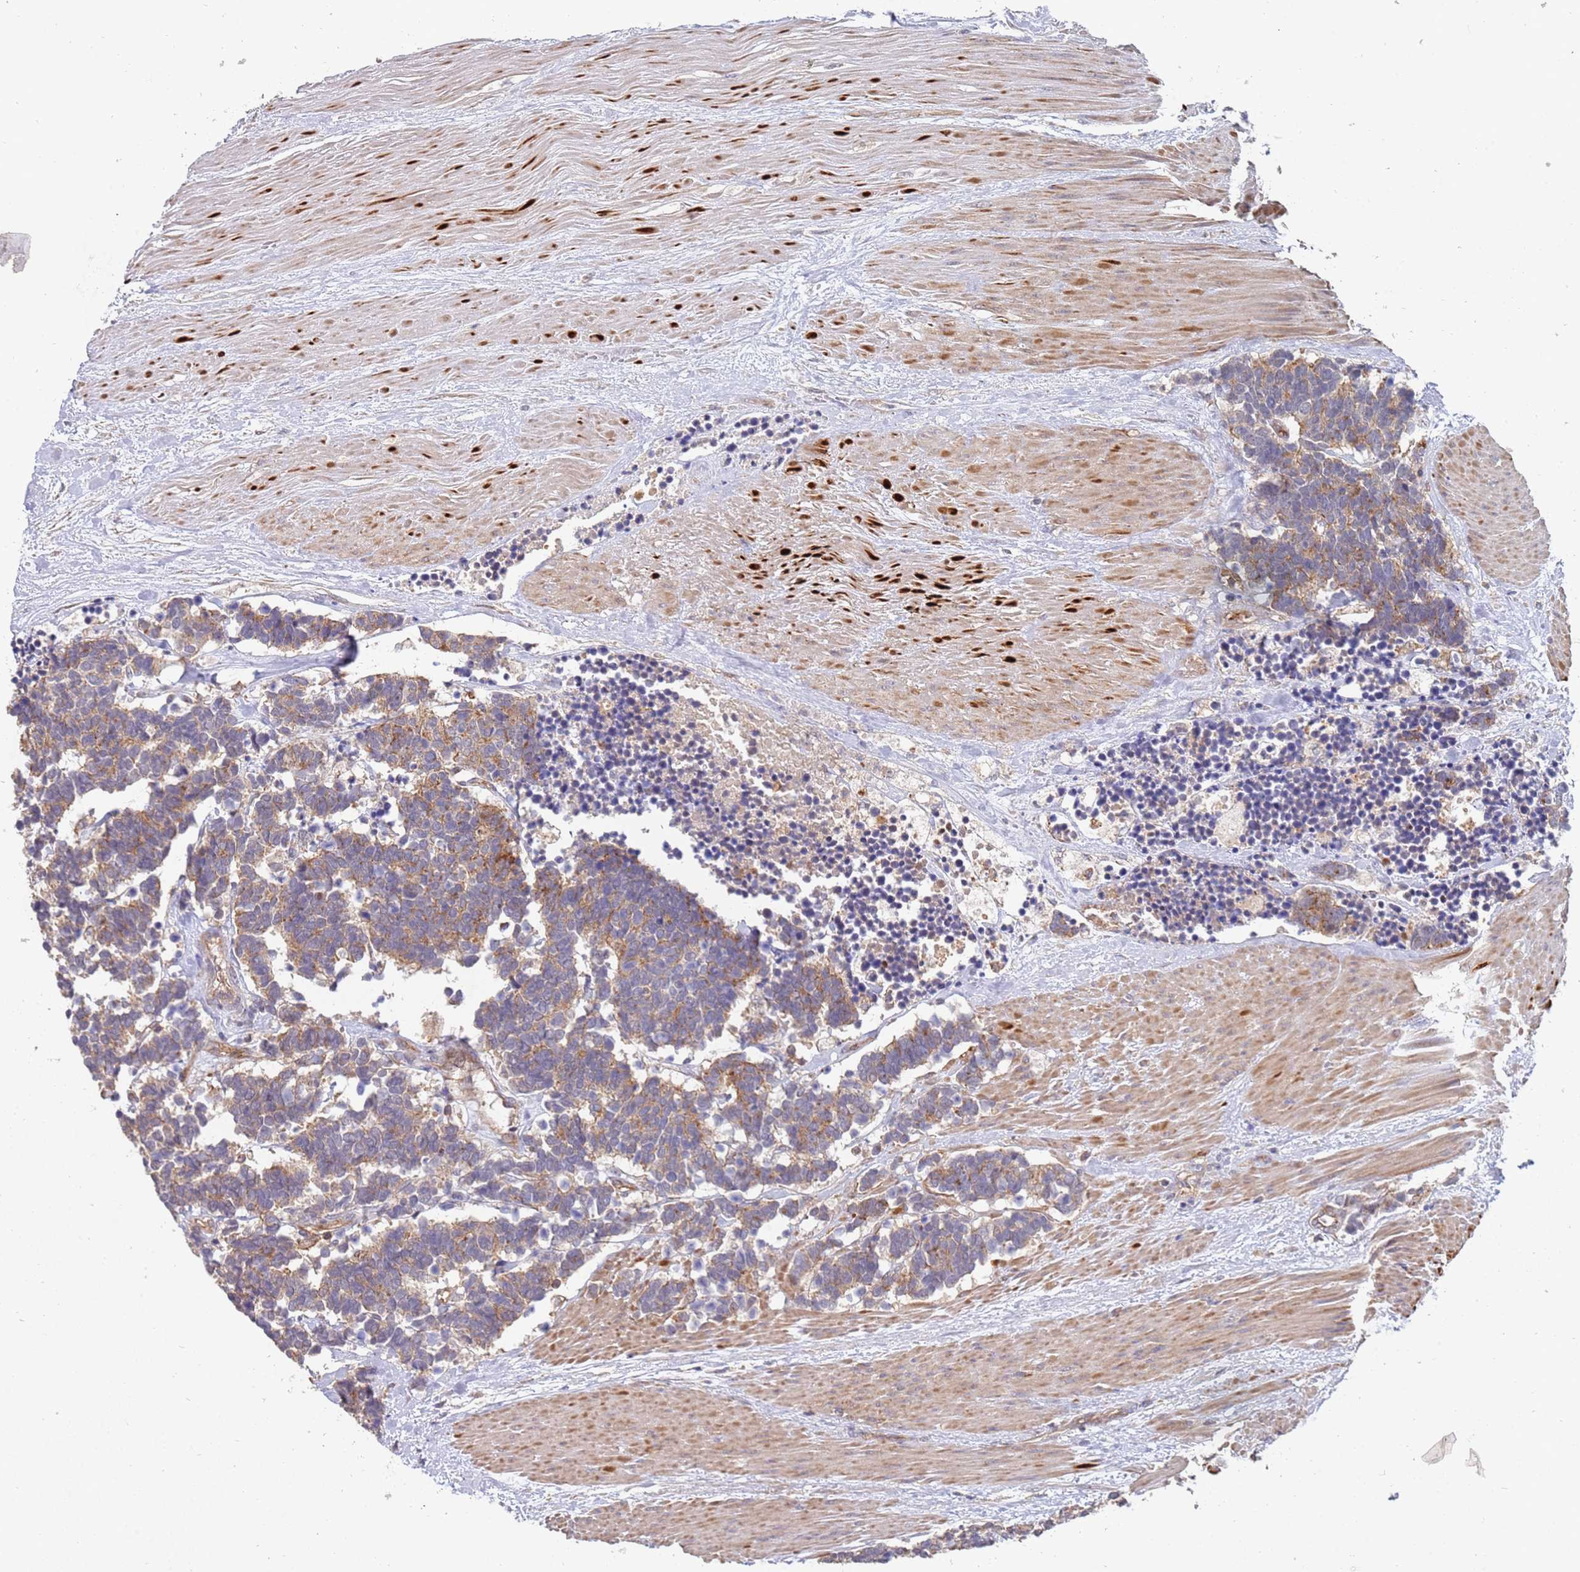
{"staining": {"intensity": "moderate", "quantity": "25%-75%", "location": "cytoplasmic/membranous"}, "tissue": "carcinoid", "cell_type": "Tumor cells", "image_type": "cancer", "snomed": [{"axis": "morphology", "description": "Carcinoma, NOS"}, {"axis": "morphology", "description": "Carcinoid, malignant, NOS"}, {"axis": "topography", "description": "Urinary bladder"}], "caption": "Moderate cytoplasmic/membranous protein expression is present in about 25%-75% of tumor cells in carcinoma.", "gene": "ABCB6", "patient": {"sex": "male", "age": 57}}